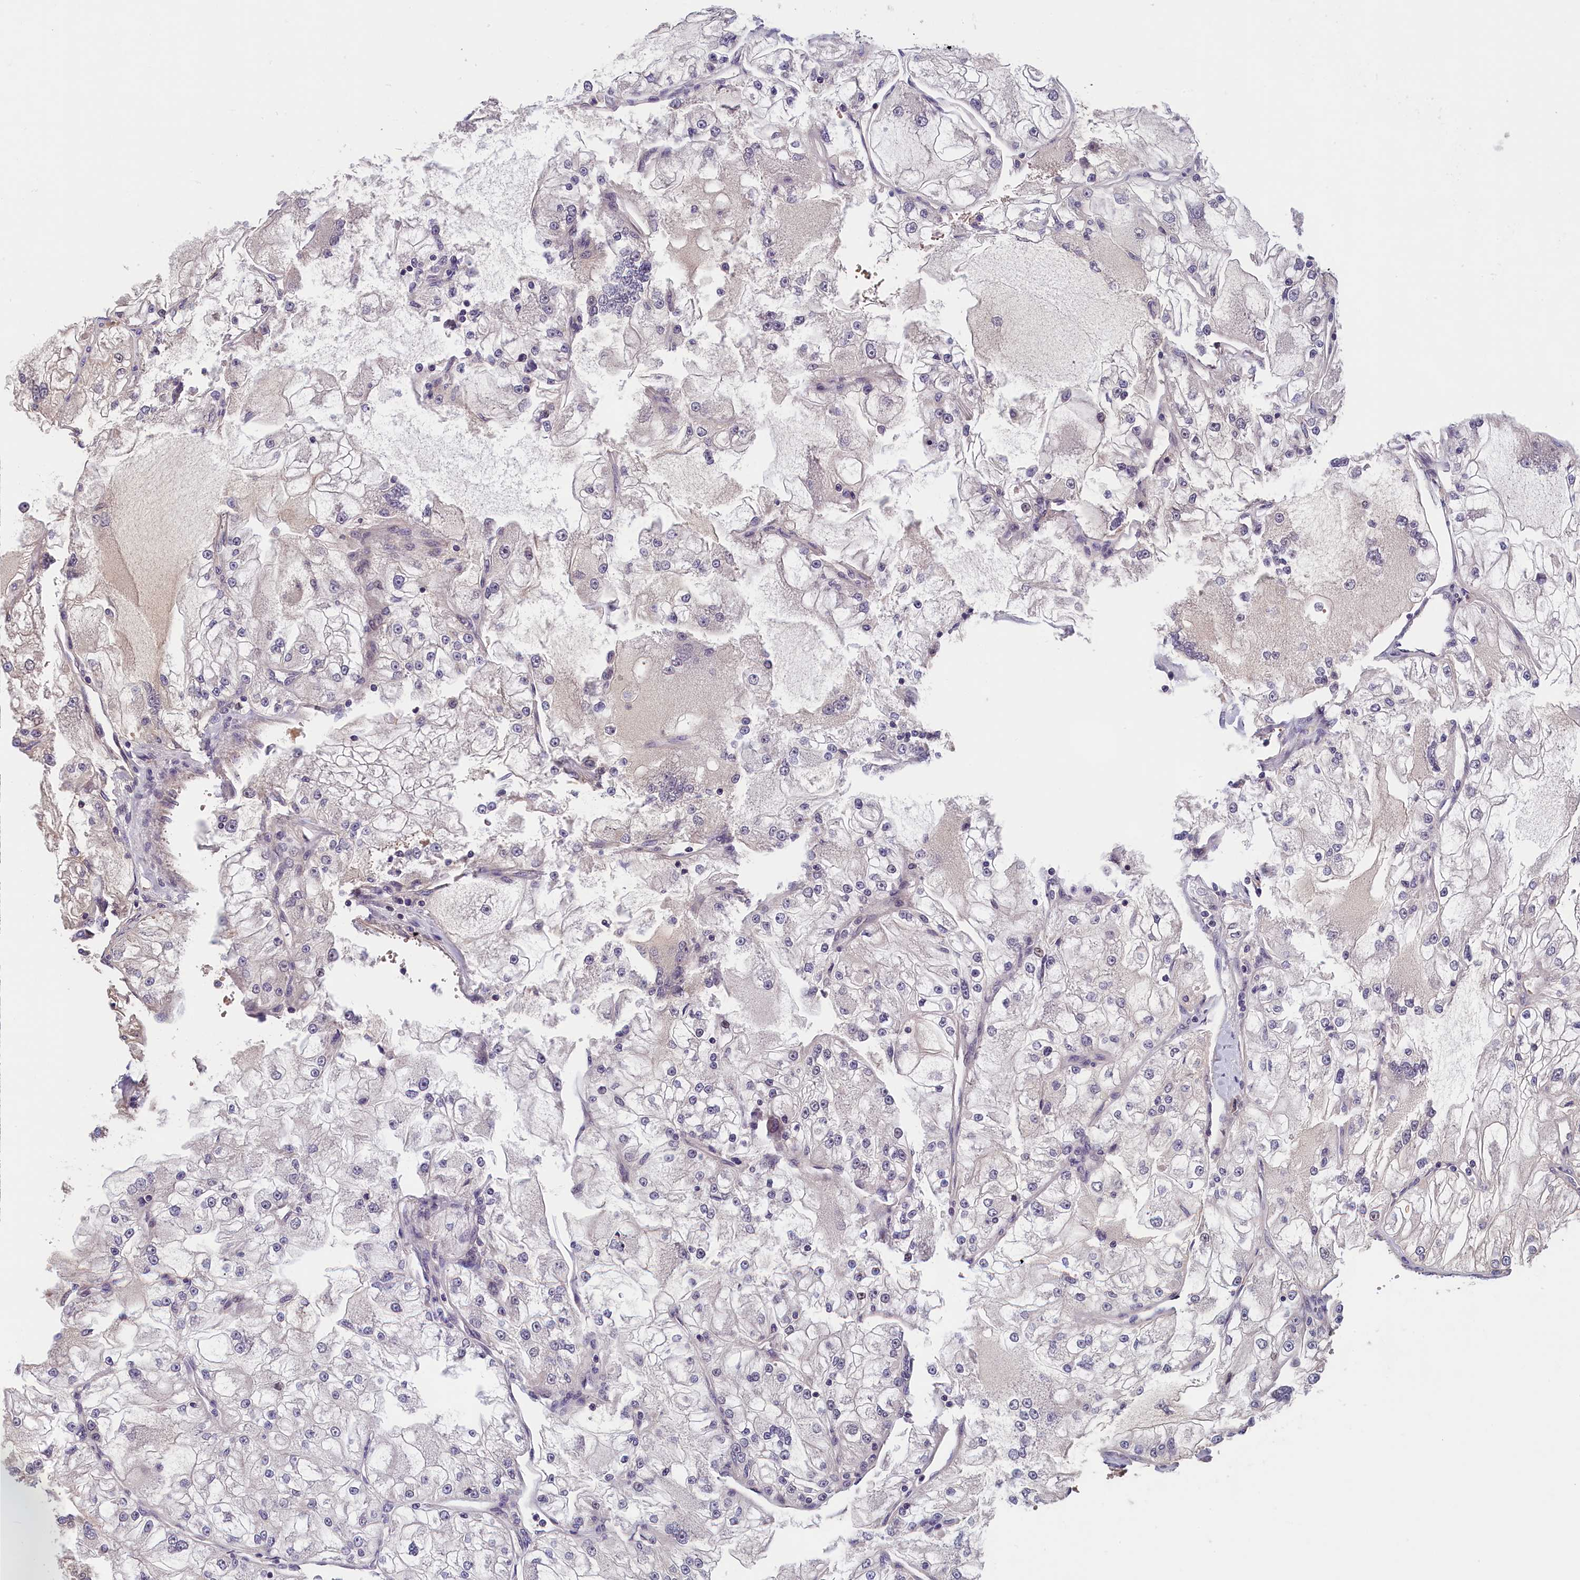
{"staining": {"intensity": "negative", "quantity": "none", "location": "none"}, "tissue": "renal cancer", "cell_type": "Tumor cells", "image_type": "cancer", "snomed": [{"axis": "morphology", "description": "Adenocarcinoma, NOS"}, {"axis": "topography", "description": "Kidney"}], "caption": "This photomicrograph is of adenocarcinoma (renal) stained with IHC to label a protein in brown with the nuclei are counter-stained blue. There is no staining in tumor cells.", "gene": "TMEM116", "patient": {"sex": "female", "age": 72}}